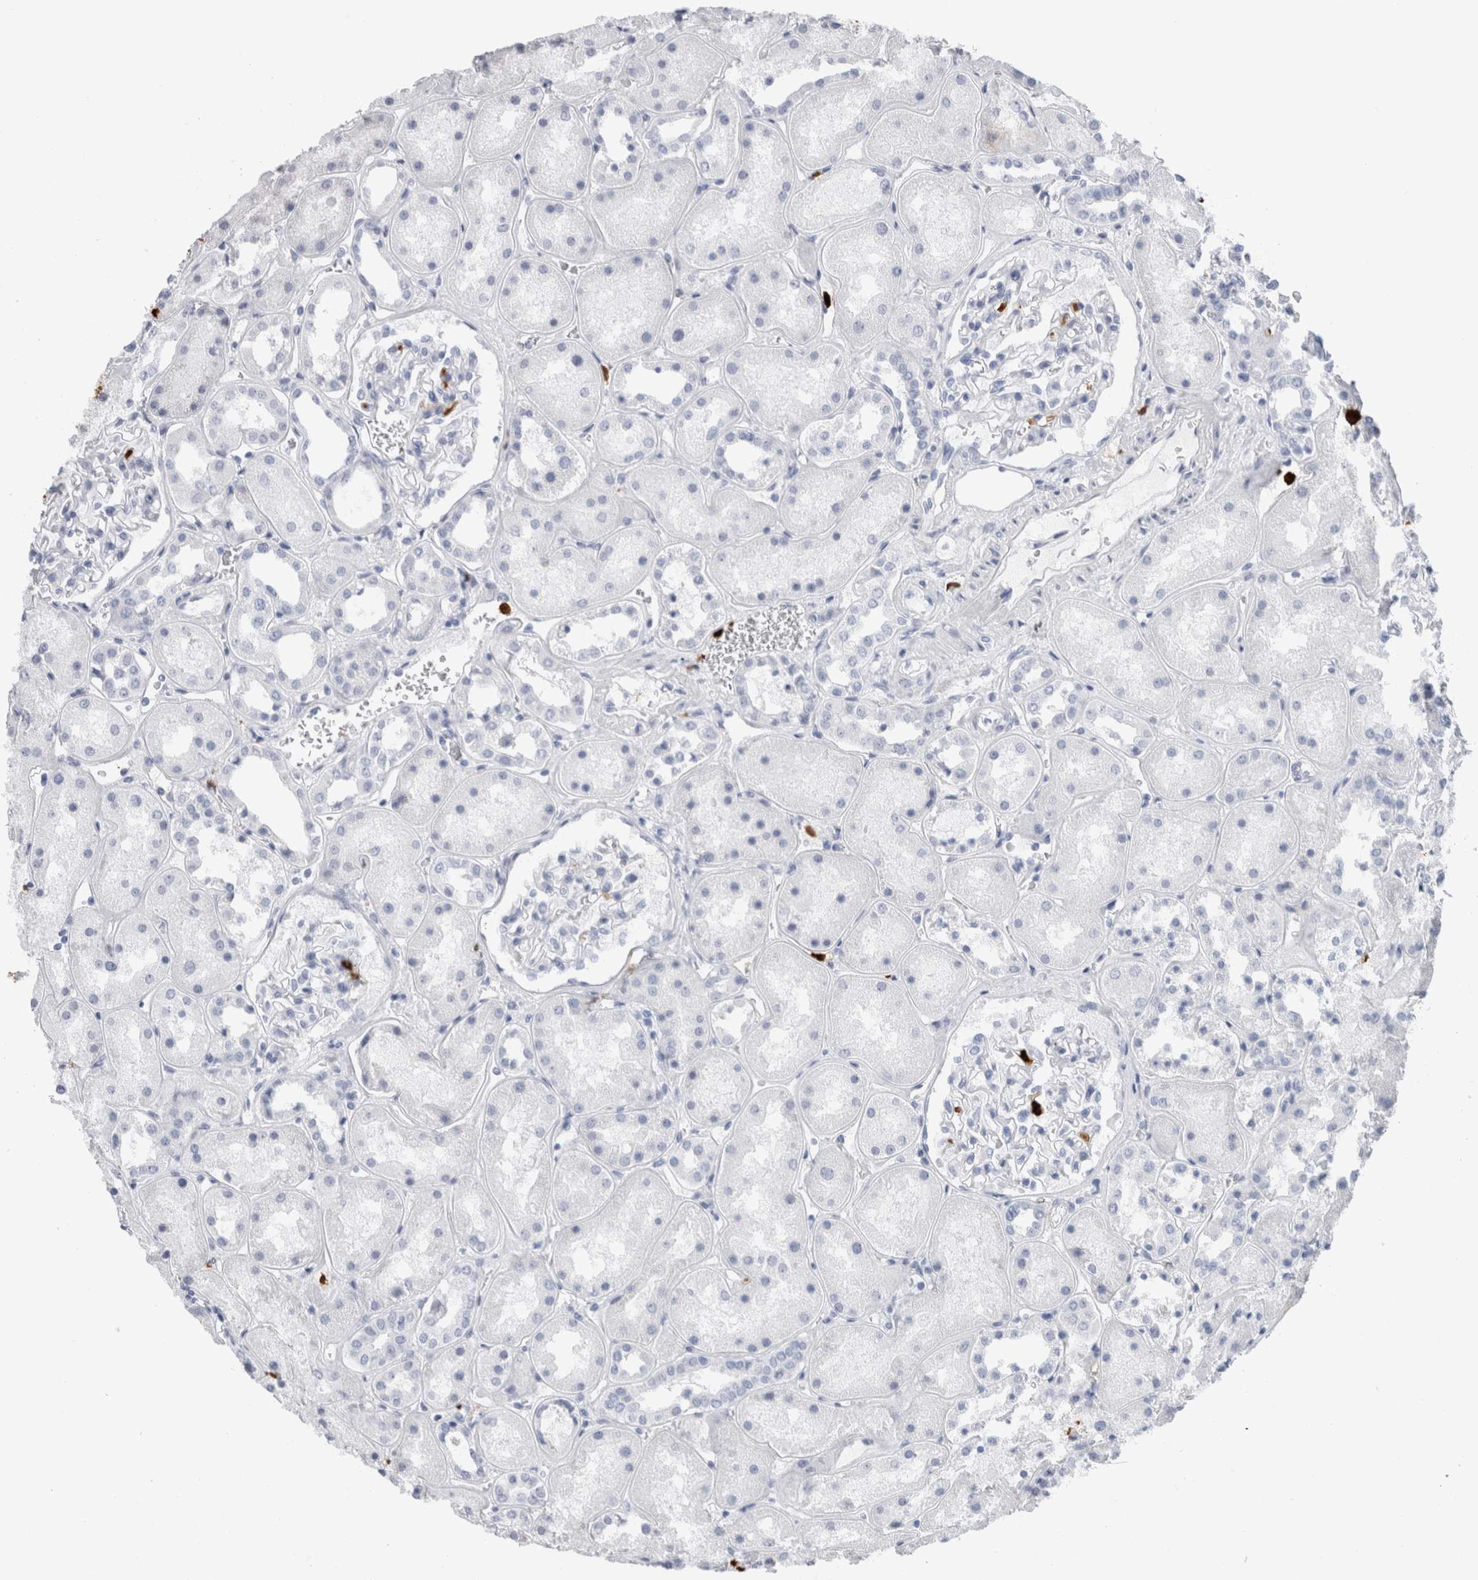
{"staining": {"intensity": "negative", "quantity": "none", "location": "none"}, "tissue": "kidney", "cell_type": "Cells in glomeruli", "image_type": "normal", "snomed": [{"axis": "morphology", "description": "Normal tissue, NOS"}, {"axis": "topography", "description": "Kidney"}], "caption": "Photomicrograph shows no significant protein staining in cells in glomeruli of benign kidney. (DAB (3,3'-diaminobenzidine) immunohistochemistry, high magnification).", "gene": "S100A8", "patient": {"sex": "male", "age": 70}}